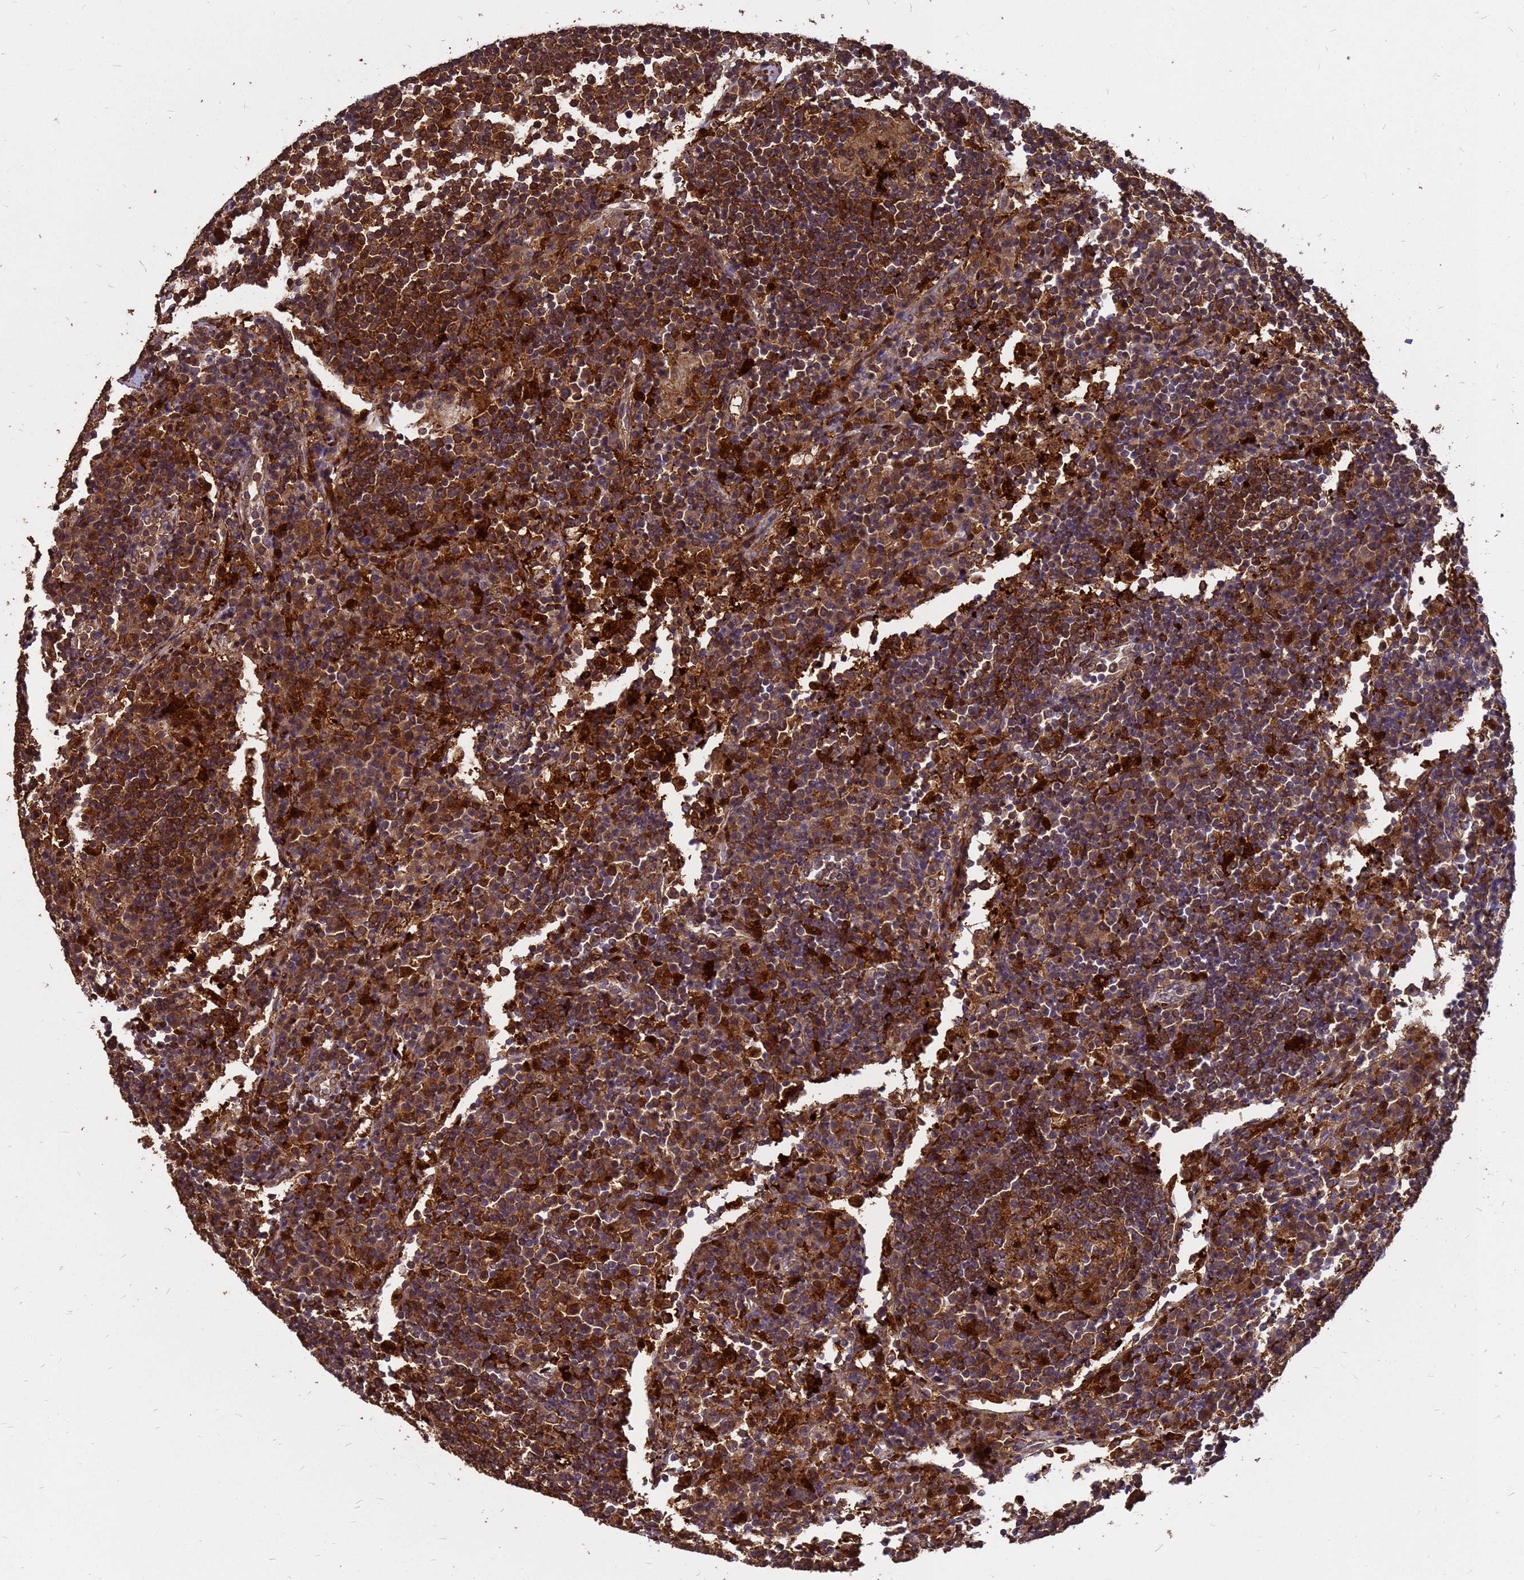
{"staining": {"intensity": "strong", "quantity": ">75%", "location": "cytoplasmic/membranous"}, "tissue": "lymph node", "cell_type": "Germinal center cells", "image_type": "normal", "snomed": [{"axis": "morphology", "description": "Normal tissue, NOS"}, {"axis": "topography", "description": "Lymph node"}], "caption": "The micrograph demonstrates staining of normal lymph node, revealing strong cytoplasmic/membranous protein expression (brown color) within germinal center cells. (DAB (3,3'-diaminobenzidine) IHC with brightfield microscopy, high magnification).", "gene": "ZNF618", "patient": {"sex": "female", "age": 53}}